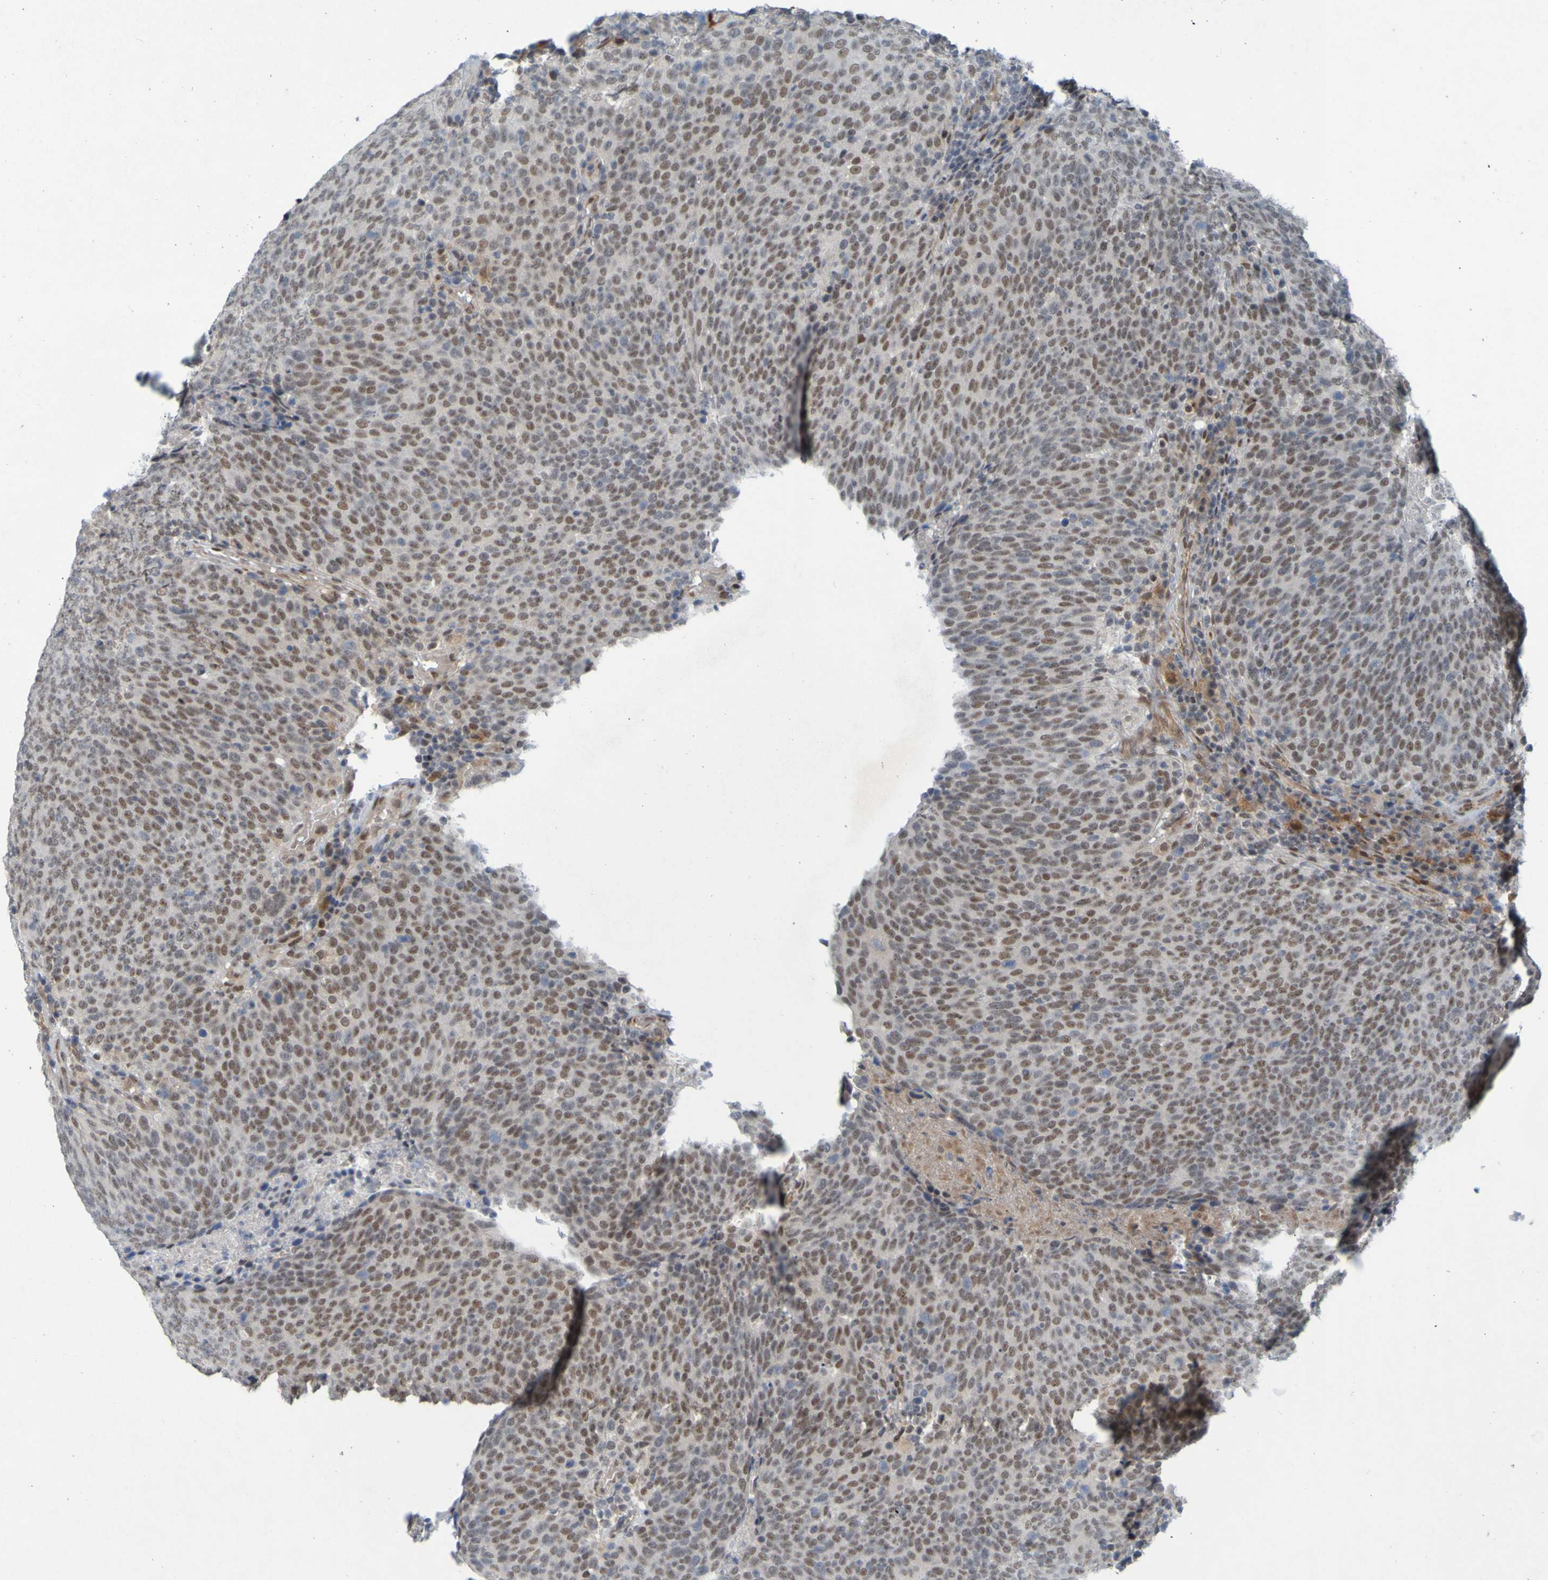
{"staining": {"intensity": "moderate", "quantity": ">75%", "location": "nuclear"}, "tissue": "head and neck cancer", "cell_type": "Tumor cells", "image_type": "cancer", "snomed": [{"axis": "morphology", "description": "Squamous cell carcinoma, NOS"}, {"axis": "morphology", "description": "Squamous cell carcinoma, metastatic, NOS"}, {"axis": "topography", "description": "Lymph node"}, {"axis": "topography", "description": "Head-Neck"}], "caption": "Immunohistochemical staining of human head and neck cancer shows medium levels of moderate nuclear protein expression in about >75% of tumor cells.", "gene": "MCPH1", "patient": {"sex": "male", "age": 62}}